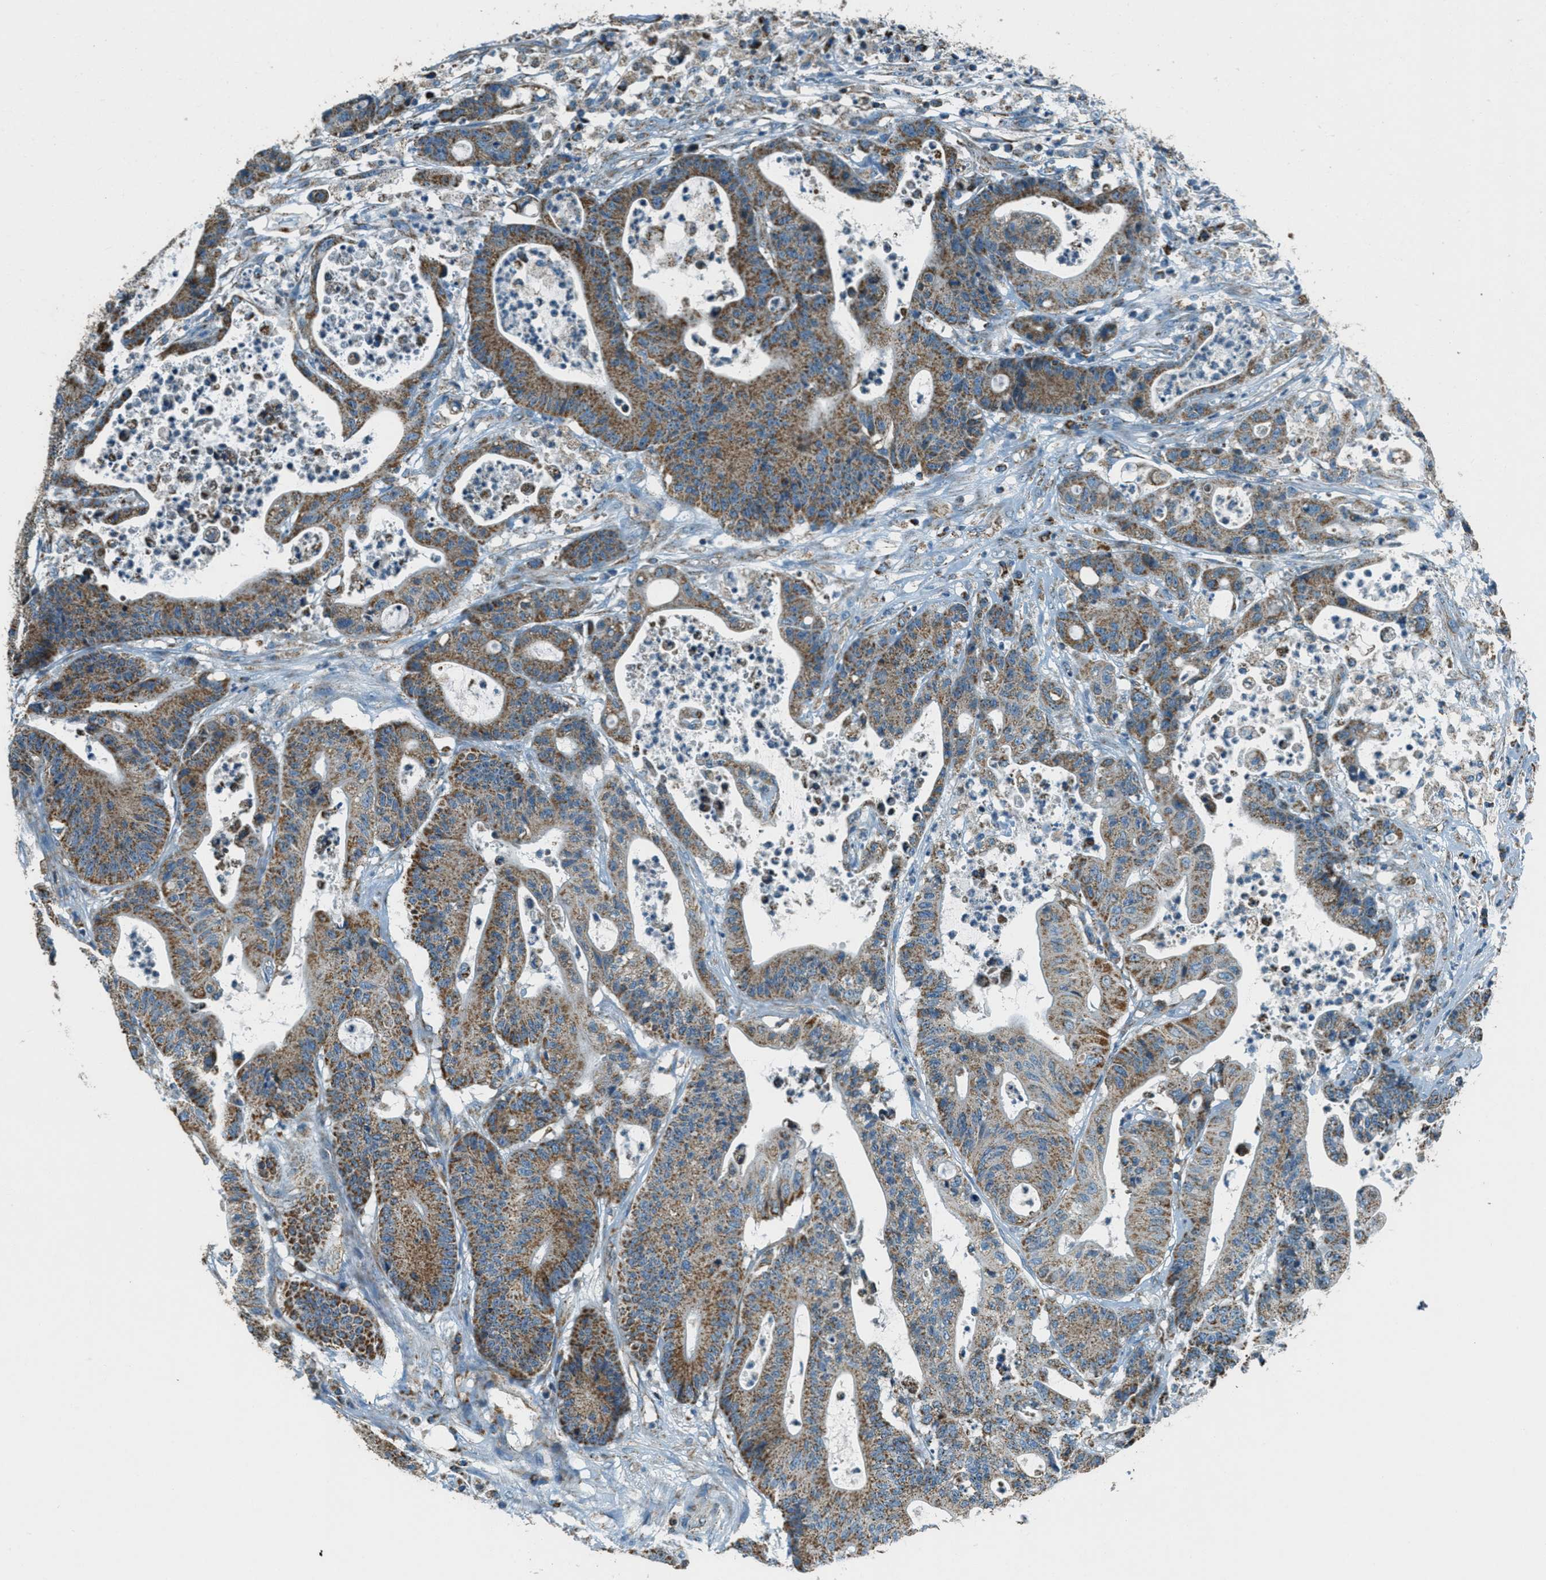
{"staining": {"intensity": "moderate", "quantity": ">75%", "location": "cytoplasmic/membranous"}, "tissue": "colorectal cancer", "cell_type": "Tumor cells", "image_type": "cancer", "snomed": [{"axis": "morphology", "description": "Adenocarcinoma, NOS"}, {"axis": "topography", "description": "Colon"}], "caption": "Protein analysis of colorectal cancer (adenocarcinoma) tissue displays moderate cytoplasmic/membranous expression in approximately >75% of tumor cells.", "gene": "CHST15", "patient": {"sex": "female", "age": 84}}